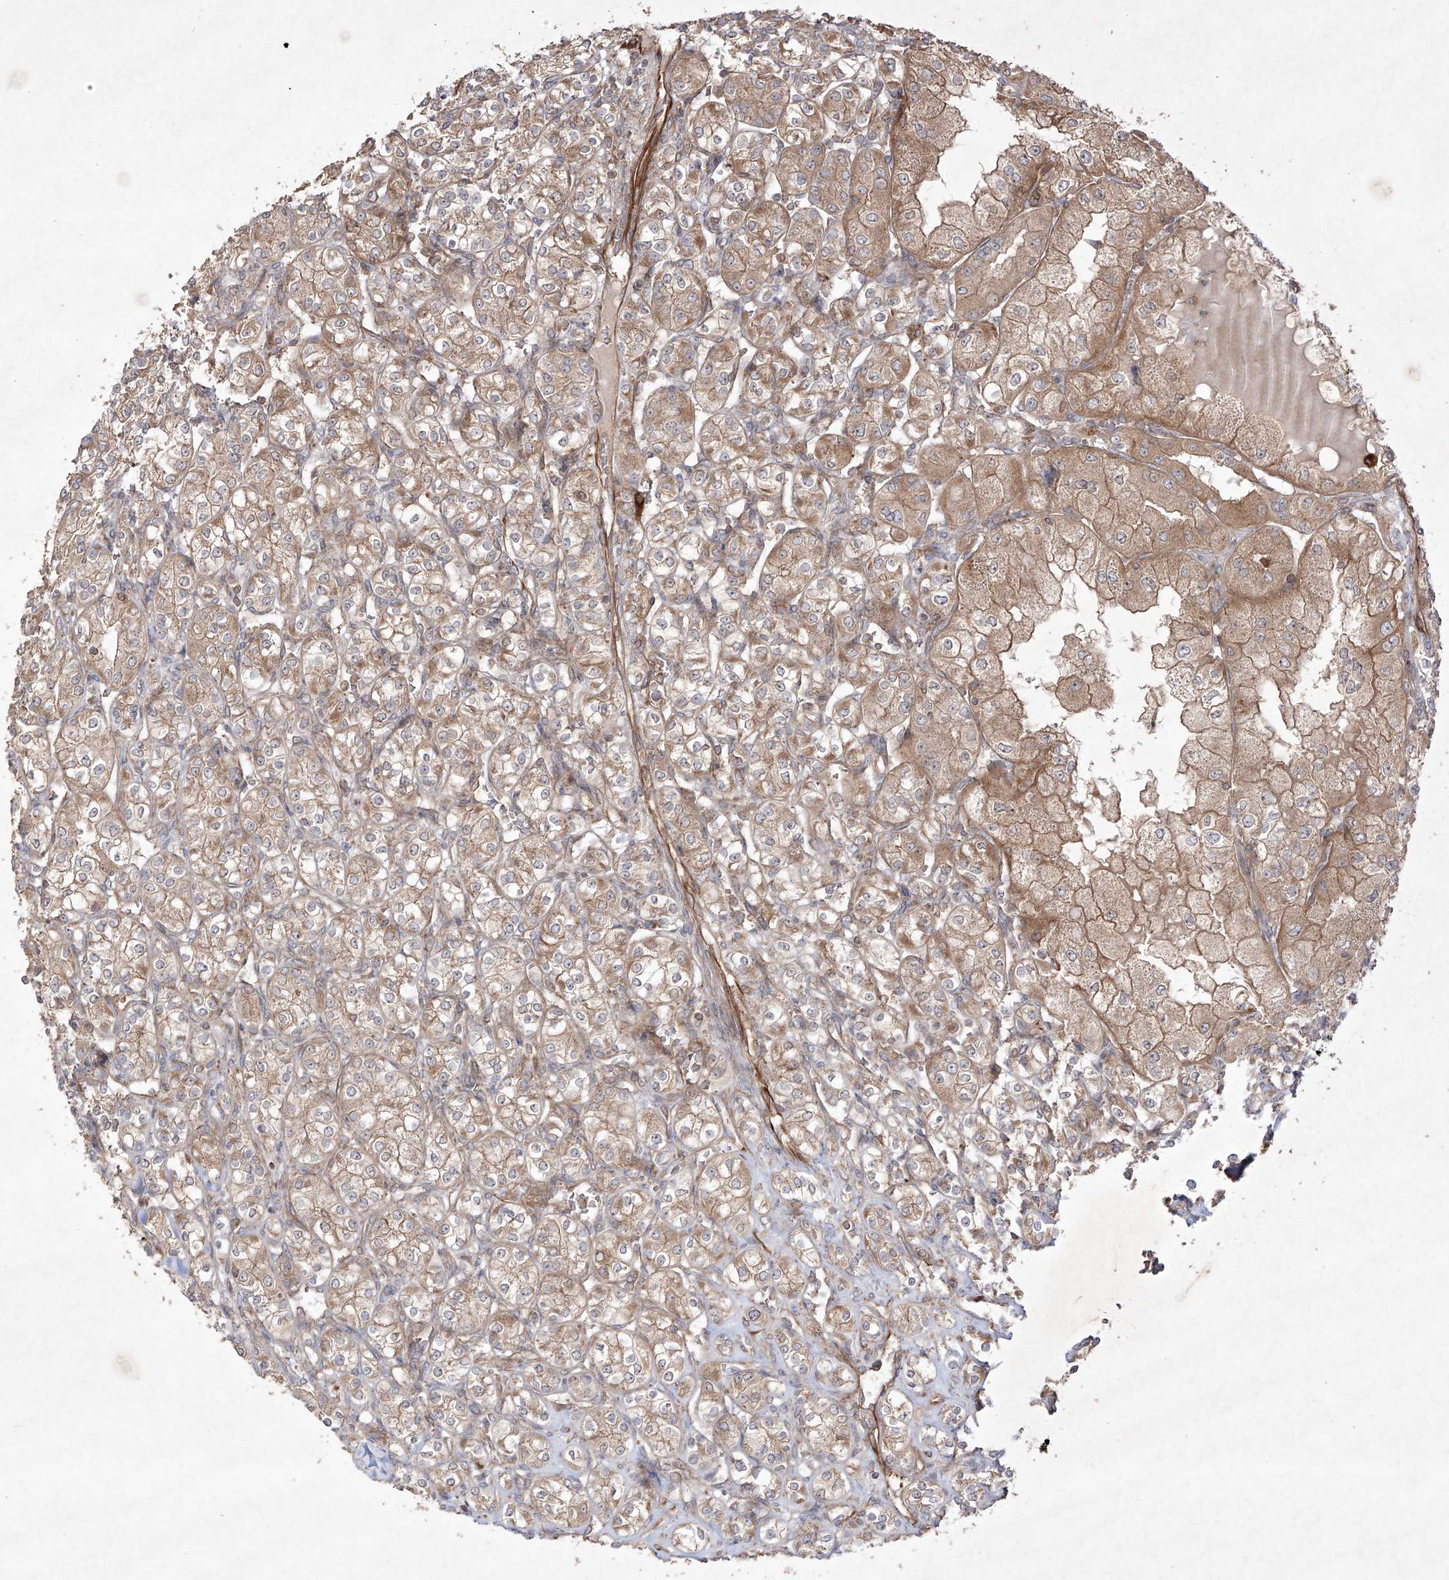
{"staining": {"intensity": "weak", "quantity": ">75%", "location": "cytoplasmic/membranous"}, "tissue": "renal cancer", "cell_type": "Tumor cells", "image_type": "cancer", "snomed": [{"axis": "morphology", "description": "Adenocarcinoma, NOS"}, {"axis": "topography", "description": "Kidney"}], "caption": "An immunohistochemistry micrograph of neoplastic tissue is shown. Protein staining in brown highlights weak cytoplasmic/membranous positivity in renal cancer (adenocarcinoma) within tumor cells.", "gene": "YKT6", "patient": {"sex": "male", "age": 77}}